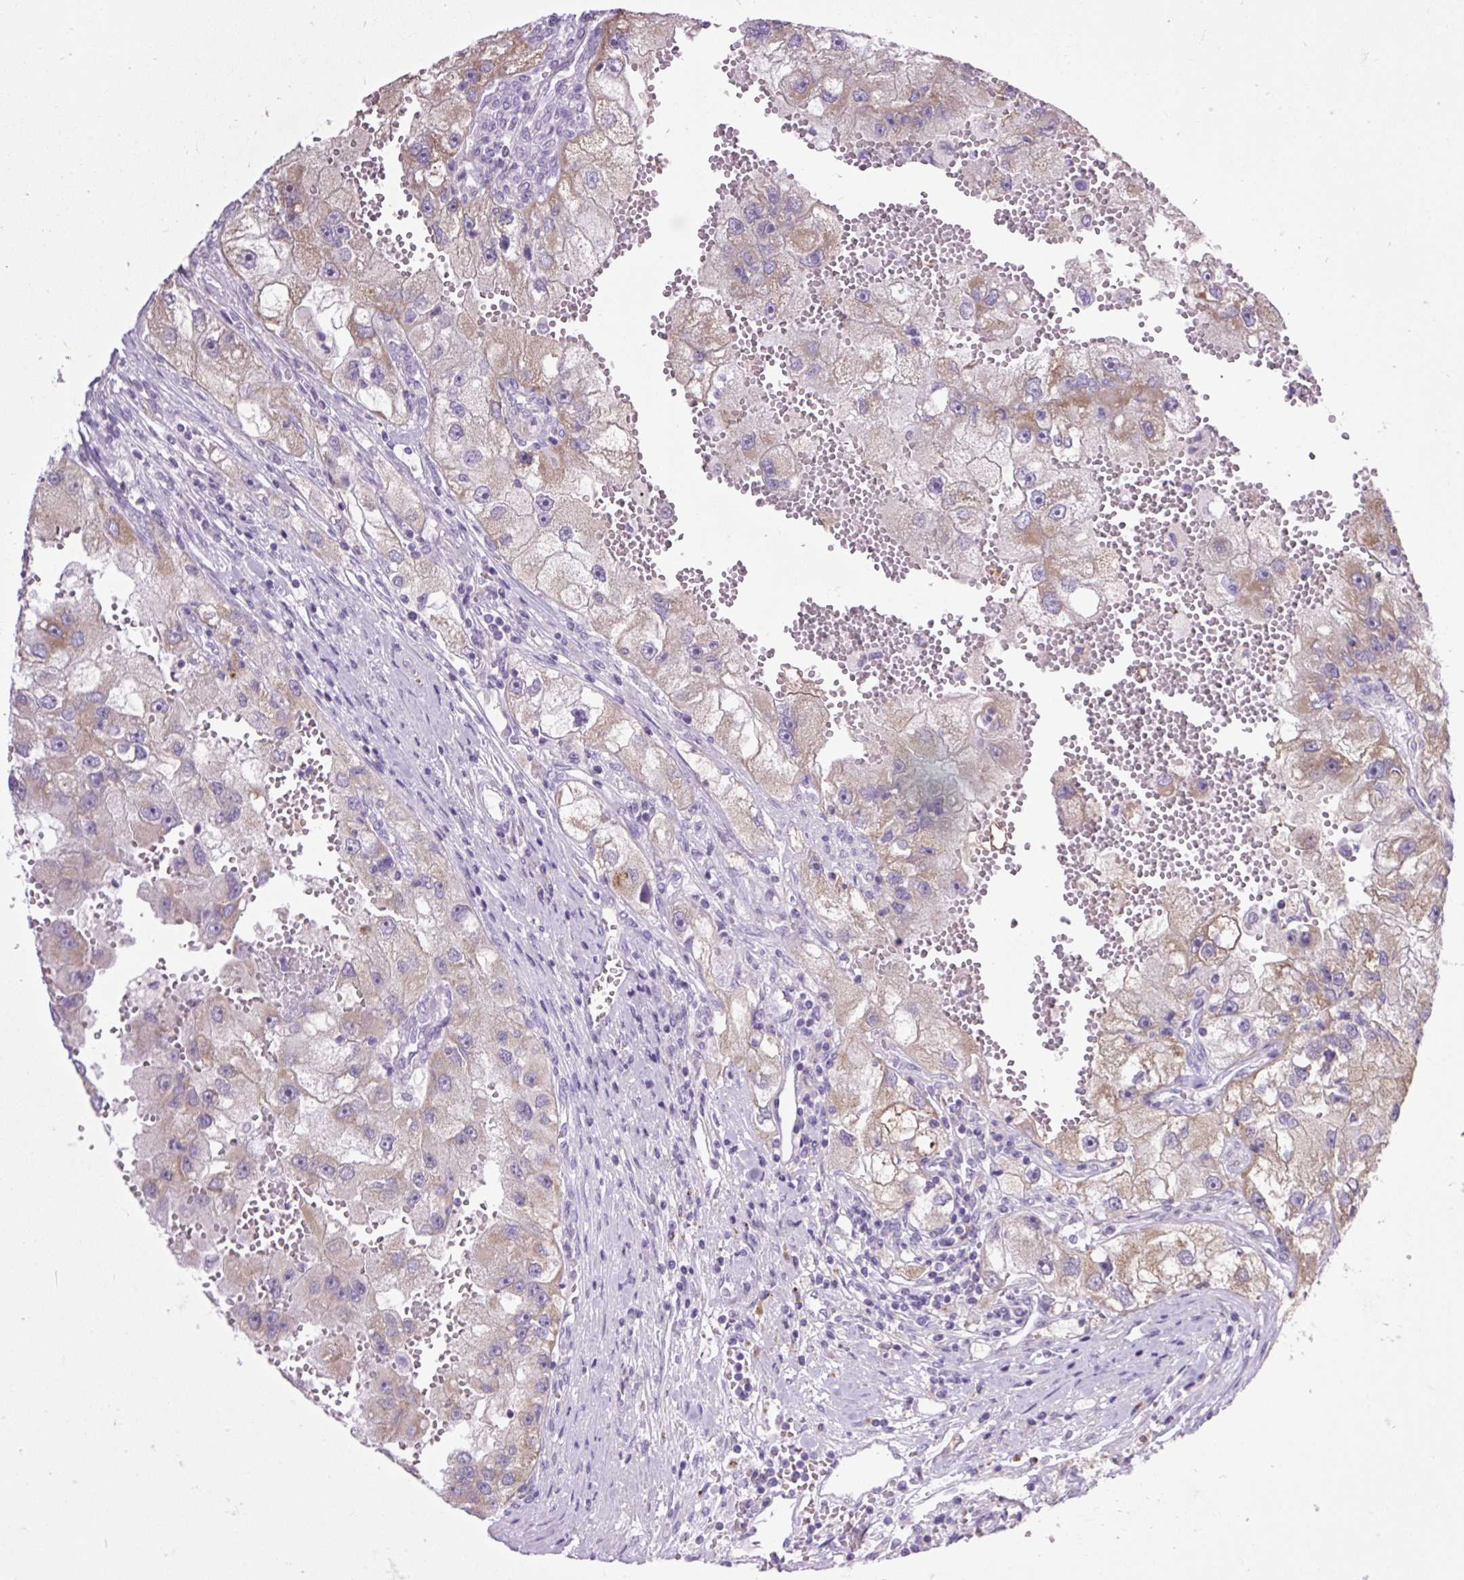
{"staining": {"intensity": "moderate", "quantity": "25%-75%", "location": "cytoplasmic/membranous"}, "tissue": "renal cancer", "cell_type": "Tumor cells", "image_type": "cancer", "snomed": [{"axis": "morphology", "description": "Adenocarcinoma, NOS"}, {"axis": "topography", "description": "Kidney"}], "caption": "Brown immunohistochemical staining in human adenocarcinoma (renal) exhibits moderate cytoplasmic/membranous staining in approximately 25%-75% of tumor cells.", "gene": "RNASE10", "patient": {"sex": "male", "age": 63}}